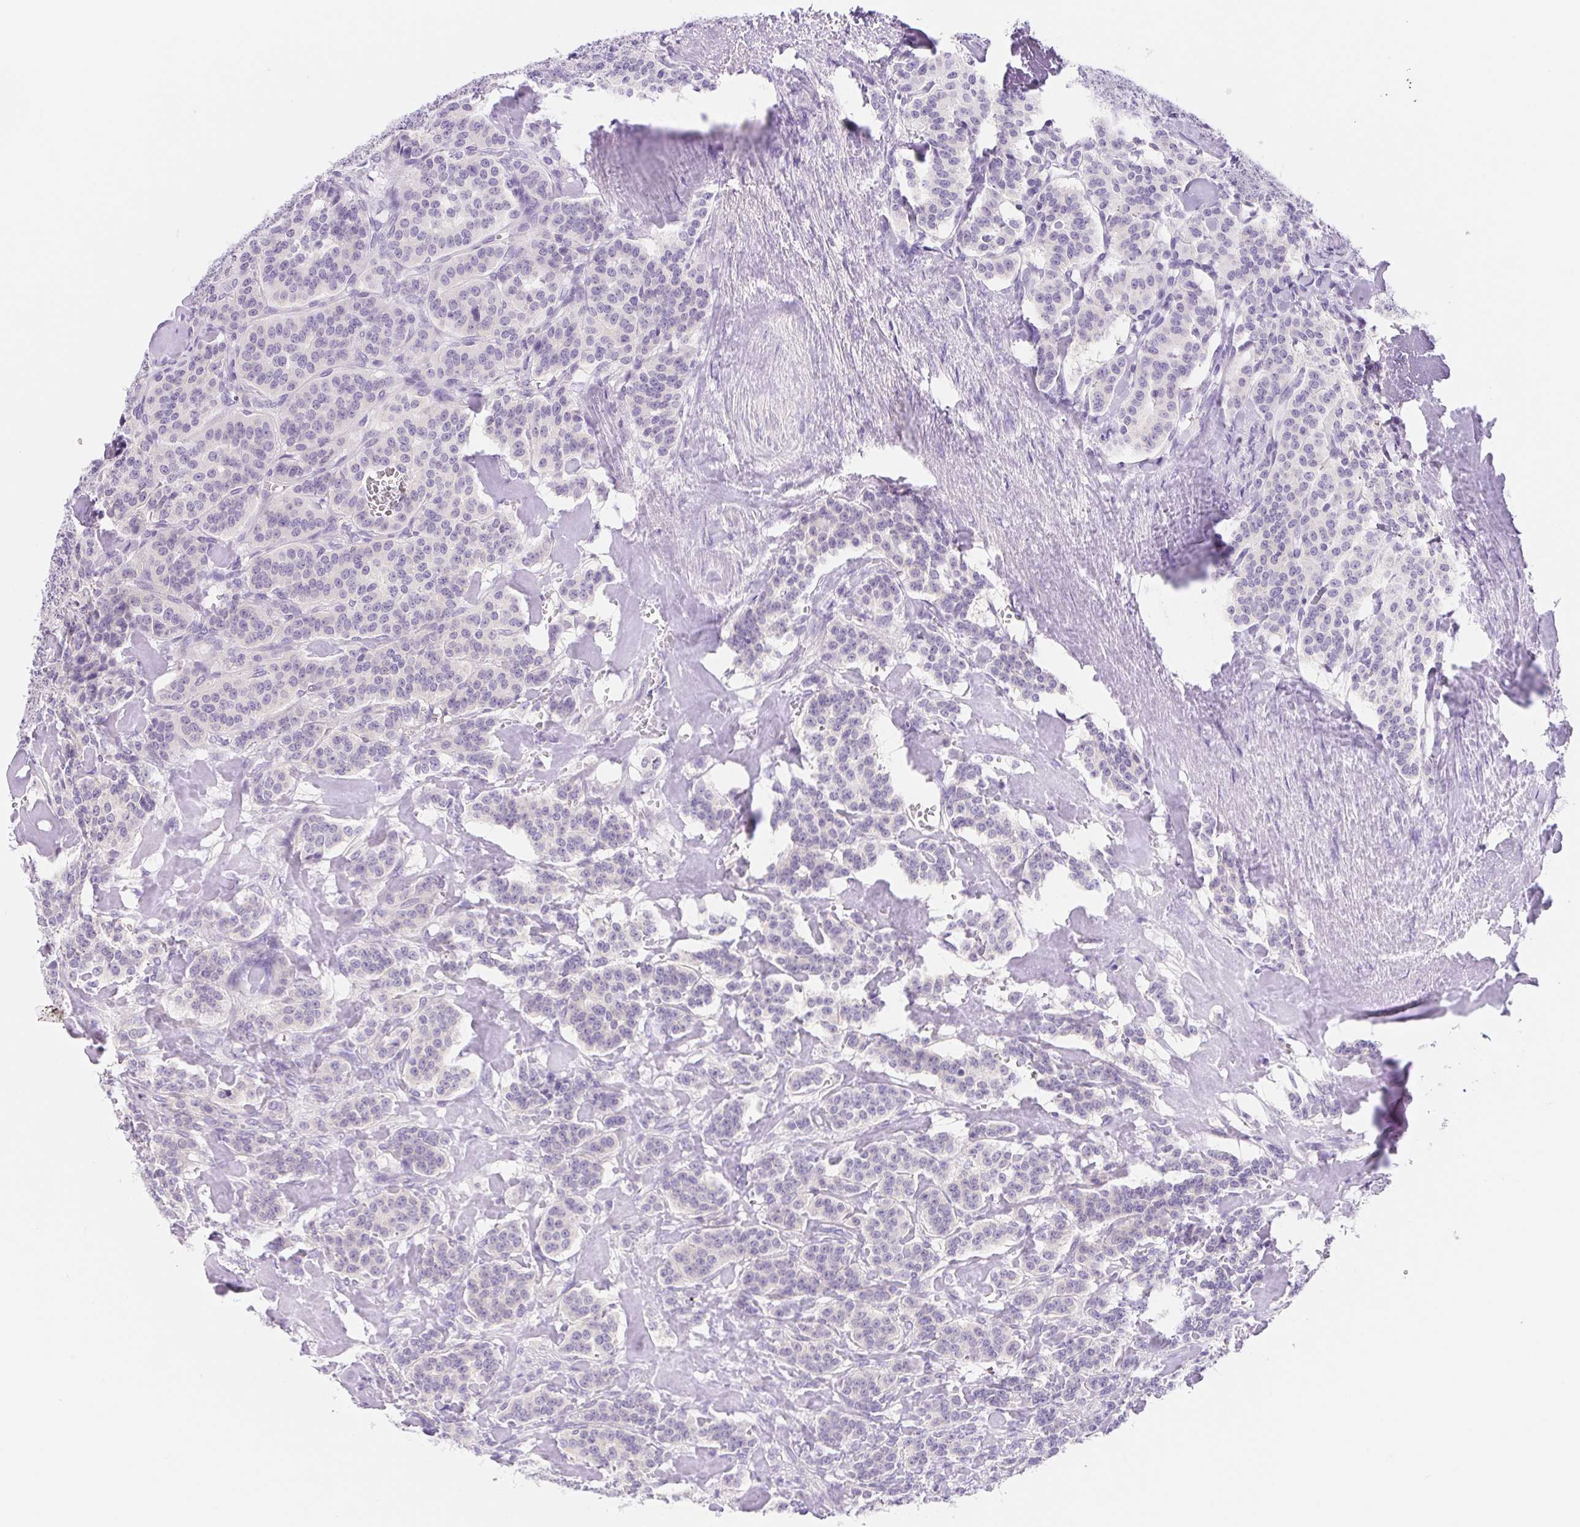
{"staining": {"intensity": "negative", "quantity": "none", "location": "none"}, "tissue": "carcinoid", "cell_type": "Tumor cells", "image_type": "cancer", "snomed": [{"axis": "morphology", "description": "Normal tissue, NOS"}, {"axis": "morphology", "description": "Carcinoid, malignant, NOS"}, {"axis": "topography", "description": "Lung"}], "caption": "A photomicrograph of human carcinoid is negative for staining in tumor cells.", "gene": "DYNC2LI1", "patient": {"sex": "female", "age": 46}}